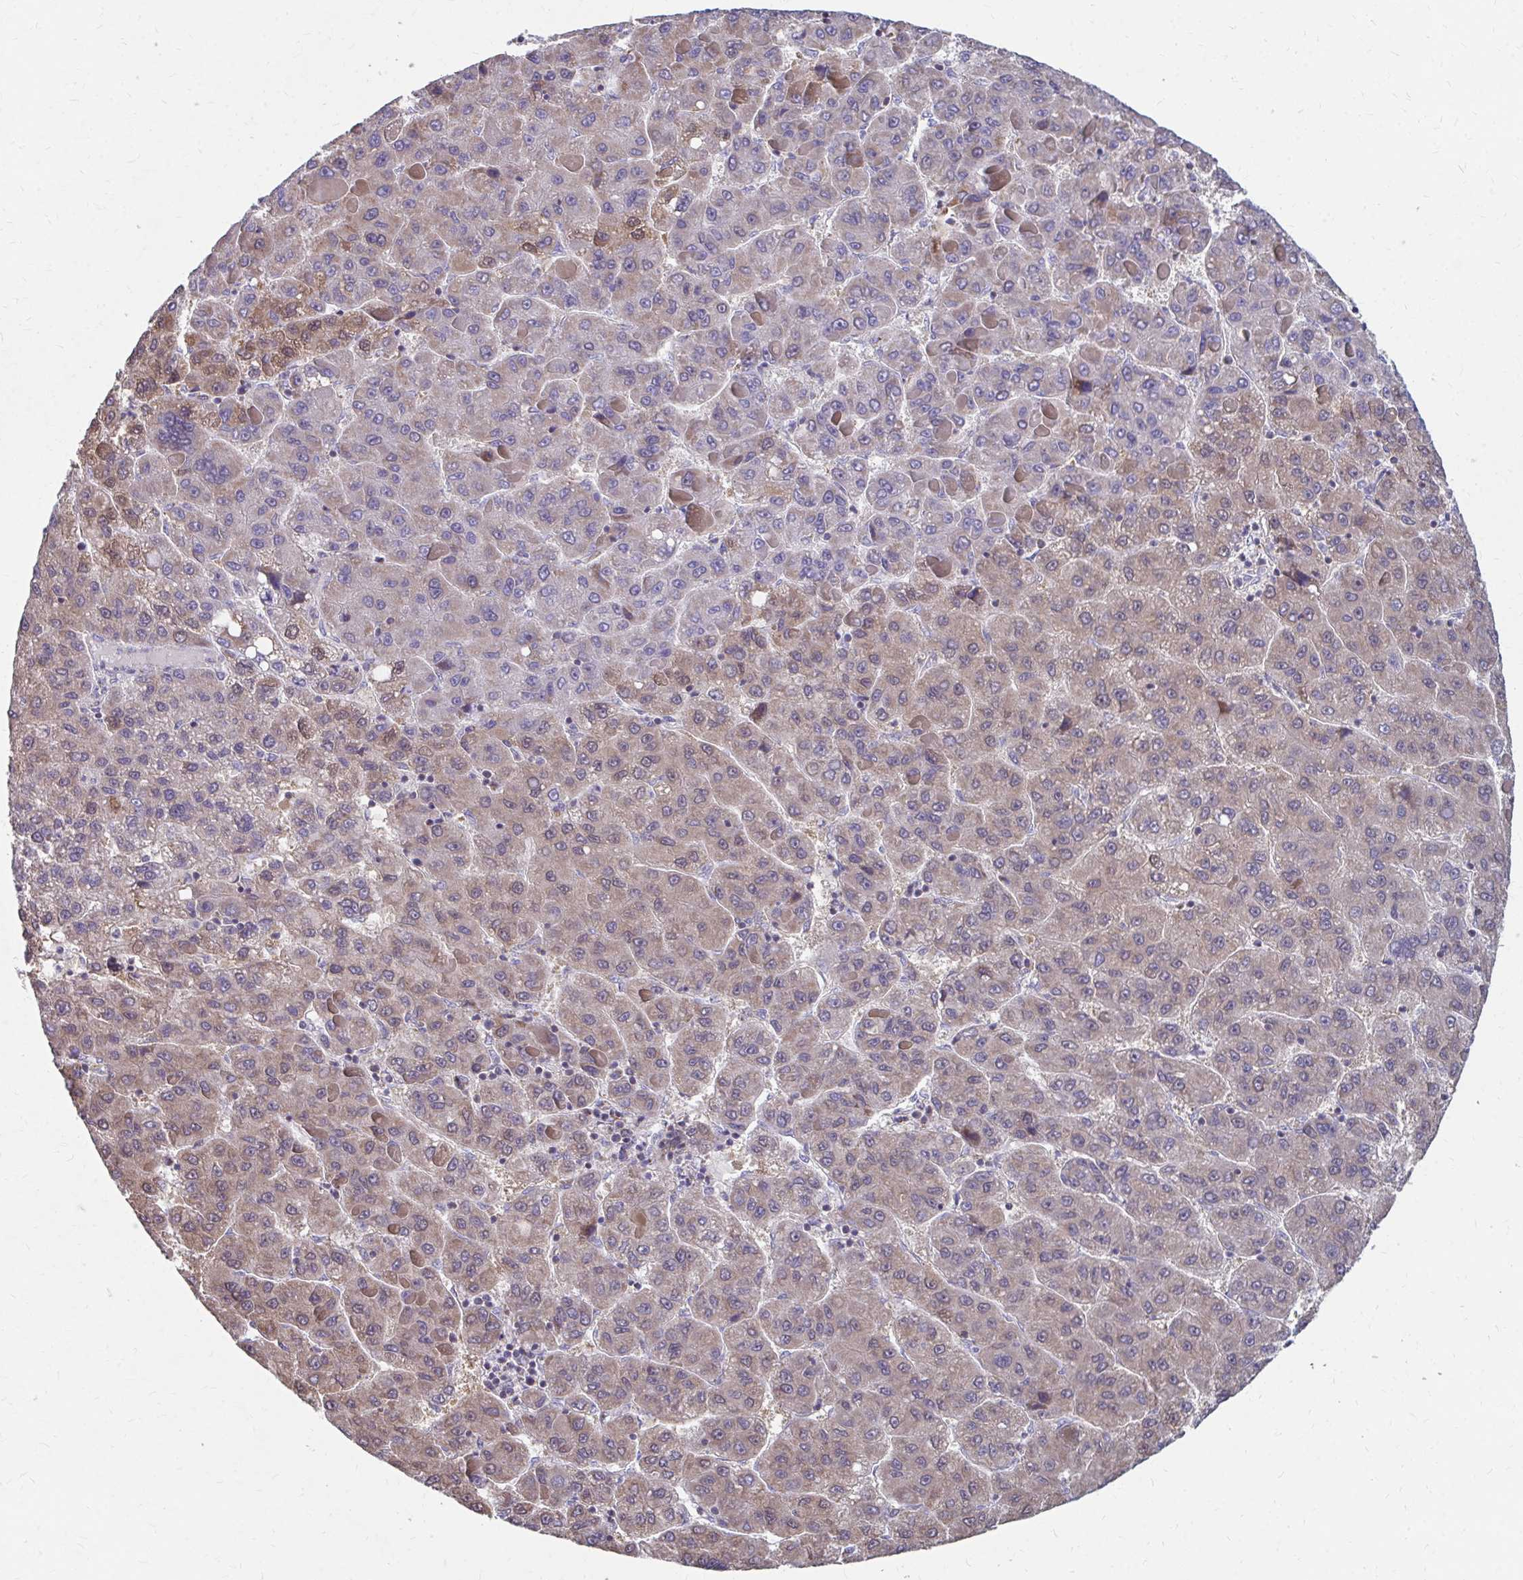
{"staining": {"intensity": "weak", "quantity": "25%-75%", "location": "cytoplasmic/membranous"}, "tissue": "liver cancer", "cell_type": "Tumor cells", "image_type": "cancer", "snomed": [{"axis": "morphology", "description": "Carcinoma, Hepatocellular, NOS"}, {"axis": "topography", "description": "Liver"}], "caption": "This is a photomicrograph of immunohistochemistry (IHC) staining of liver cancer, which shows weak staining in the cytoplasmic/membranous of tumor cells.", "gene": "RCC1L", "patient": {"sex": "female", "age": 82}}